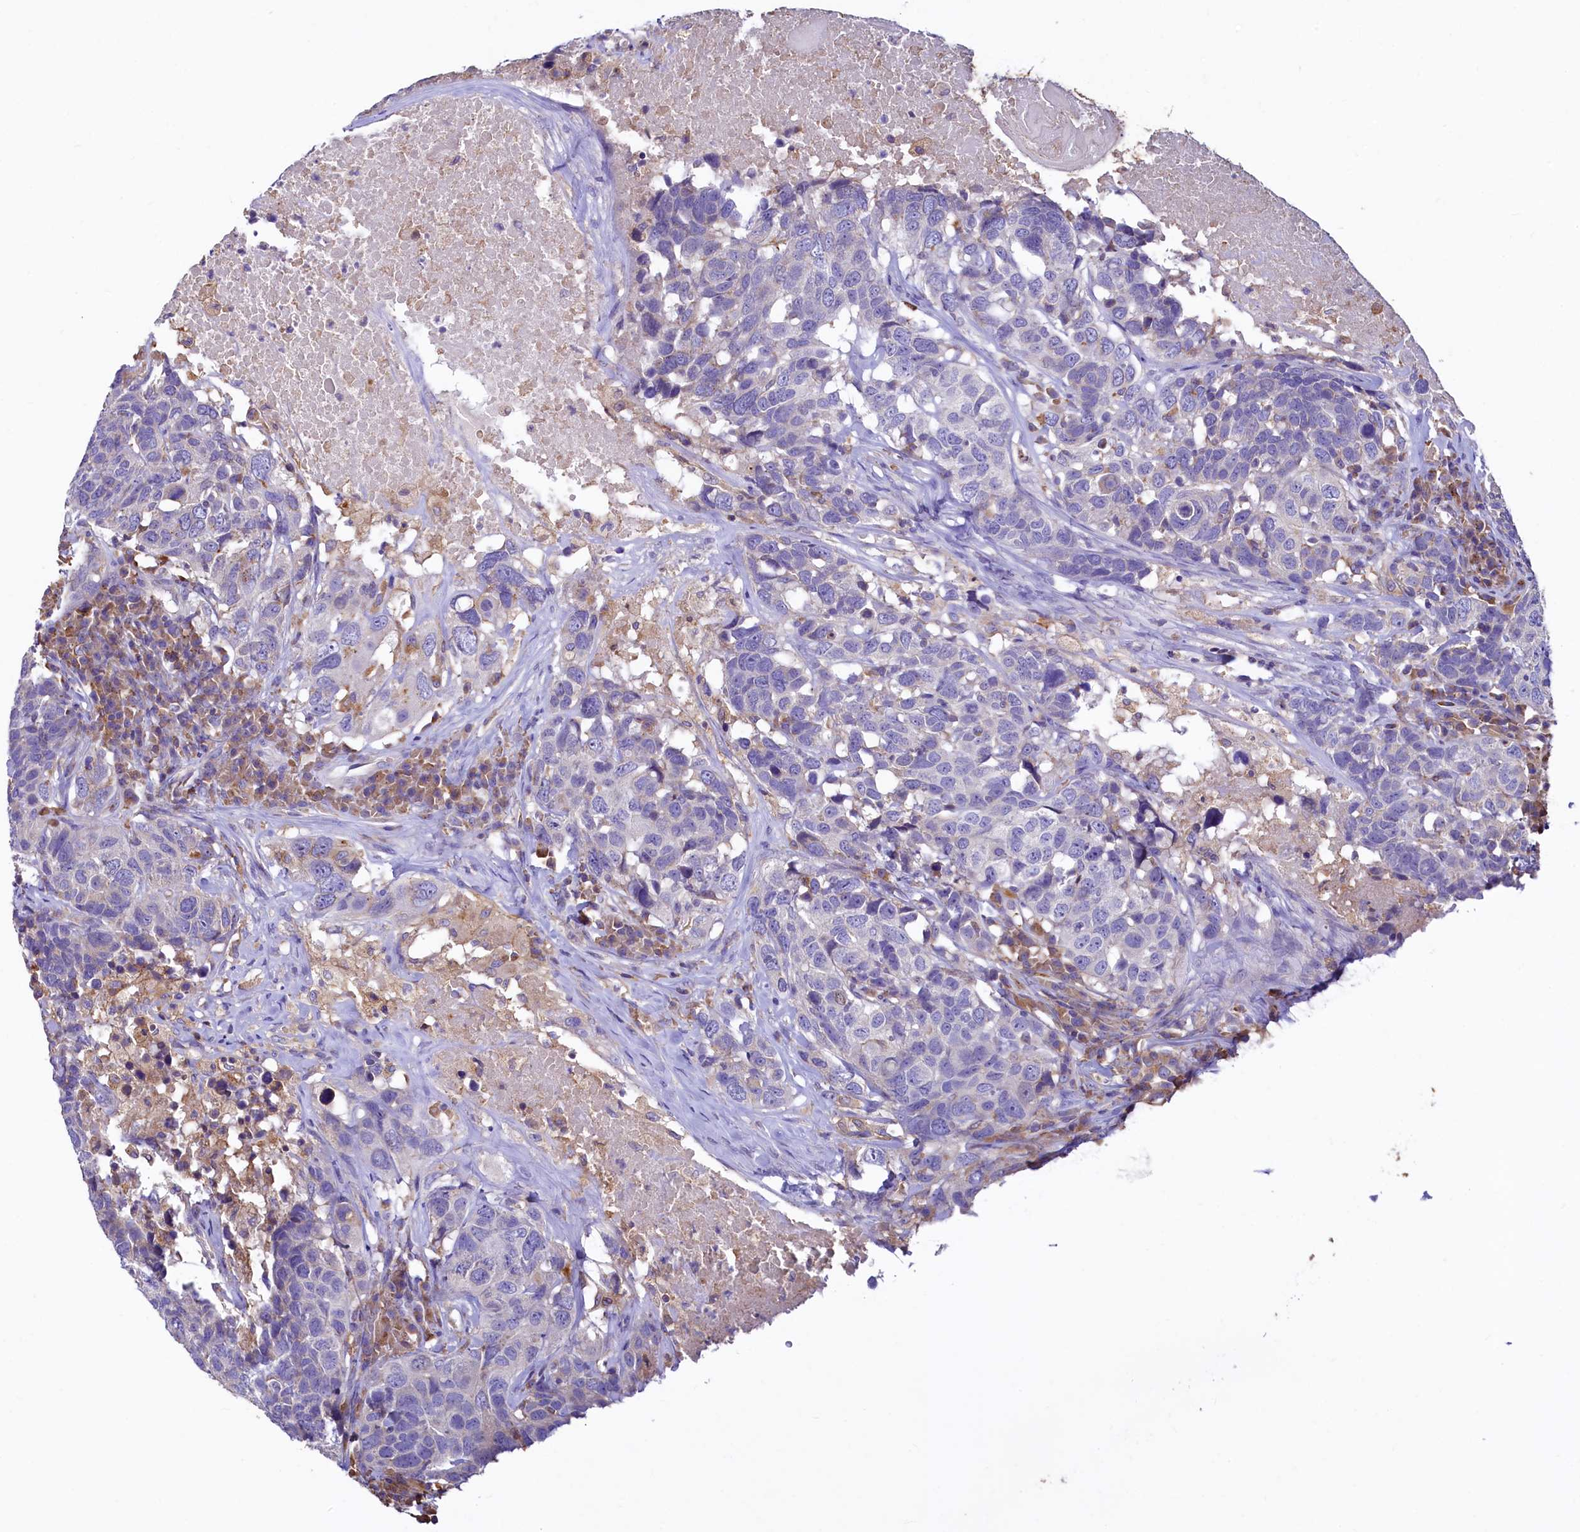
{"staining": {"intensity": "negative", "quantity": "none", "location": "none"}, "tissue": "head and neck cancer", "cell_type": "Tumor cells", "image_type": "cancer", "snomed": [{"axis": "morphology", "description": "Squamous cell carcinoma, NOS"}, {"axis": "topography", "description": "Head-Neck"}], "caption": "Immunohistochemical staining of human head and neck squamous cell carcinoma demonstrates no significant positivity in tumor cells. (DAB (3,3'-diaminobenzidine) IHC, high magnification).", "gene": "HPS6", "patient": {"sex": "male", "age": 66}}